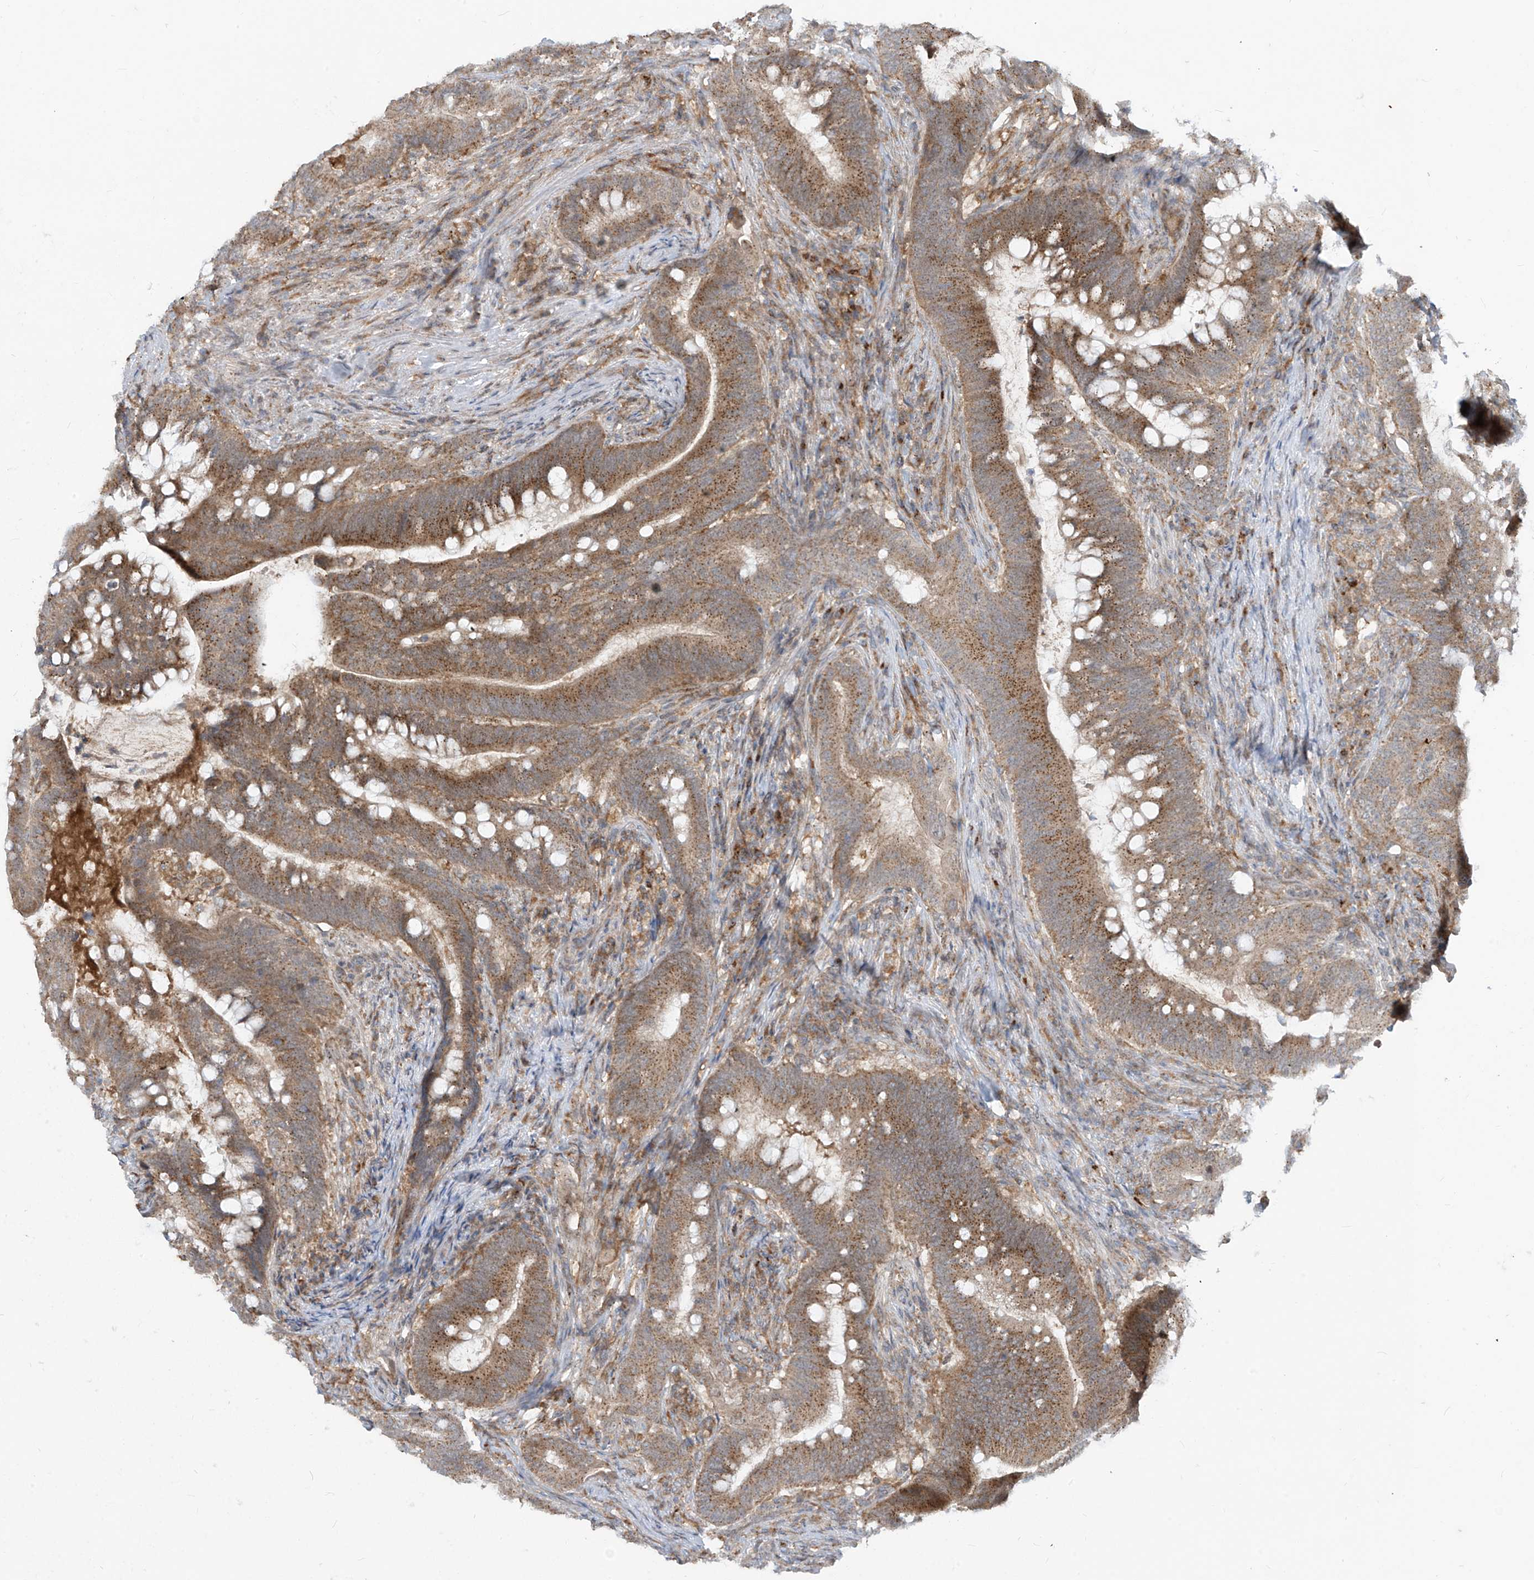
{"staining": {"intensity": "moderate", "quantity": ">75%", "location": "cytoplasmic/membranous"}, "tissue": "colorectal cancer", "cell_type": "Tumor cells", "image_type": "cancer", "snomed": [{"axis": "morphology", "description": "Adenocarcinoma, NOS"}, {"axis": "topography", "description": "Colon"}], "caption": "Colorectal adenocarcinoma was stained to show a protein in brown. There is medium levels of moderate cytoplasmic/membranous staining in approximately >75% of tumor cells.", "gene": "PARVG", "patient": {"sex": "female", "age": 66}}